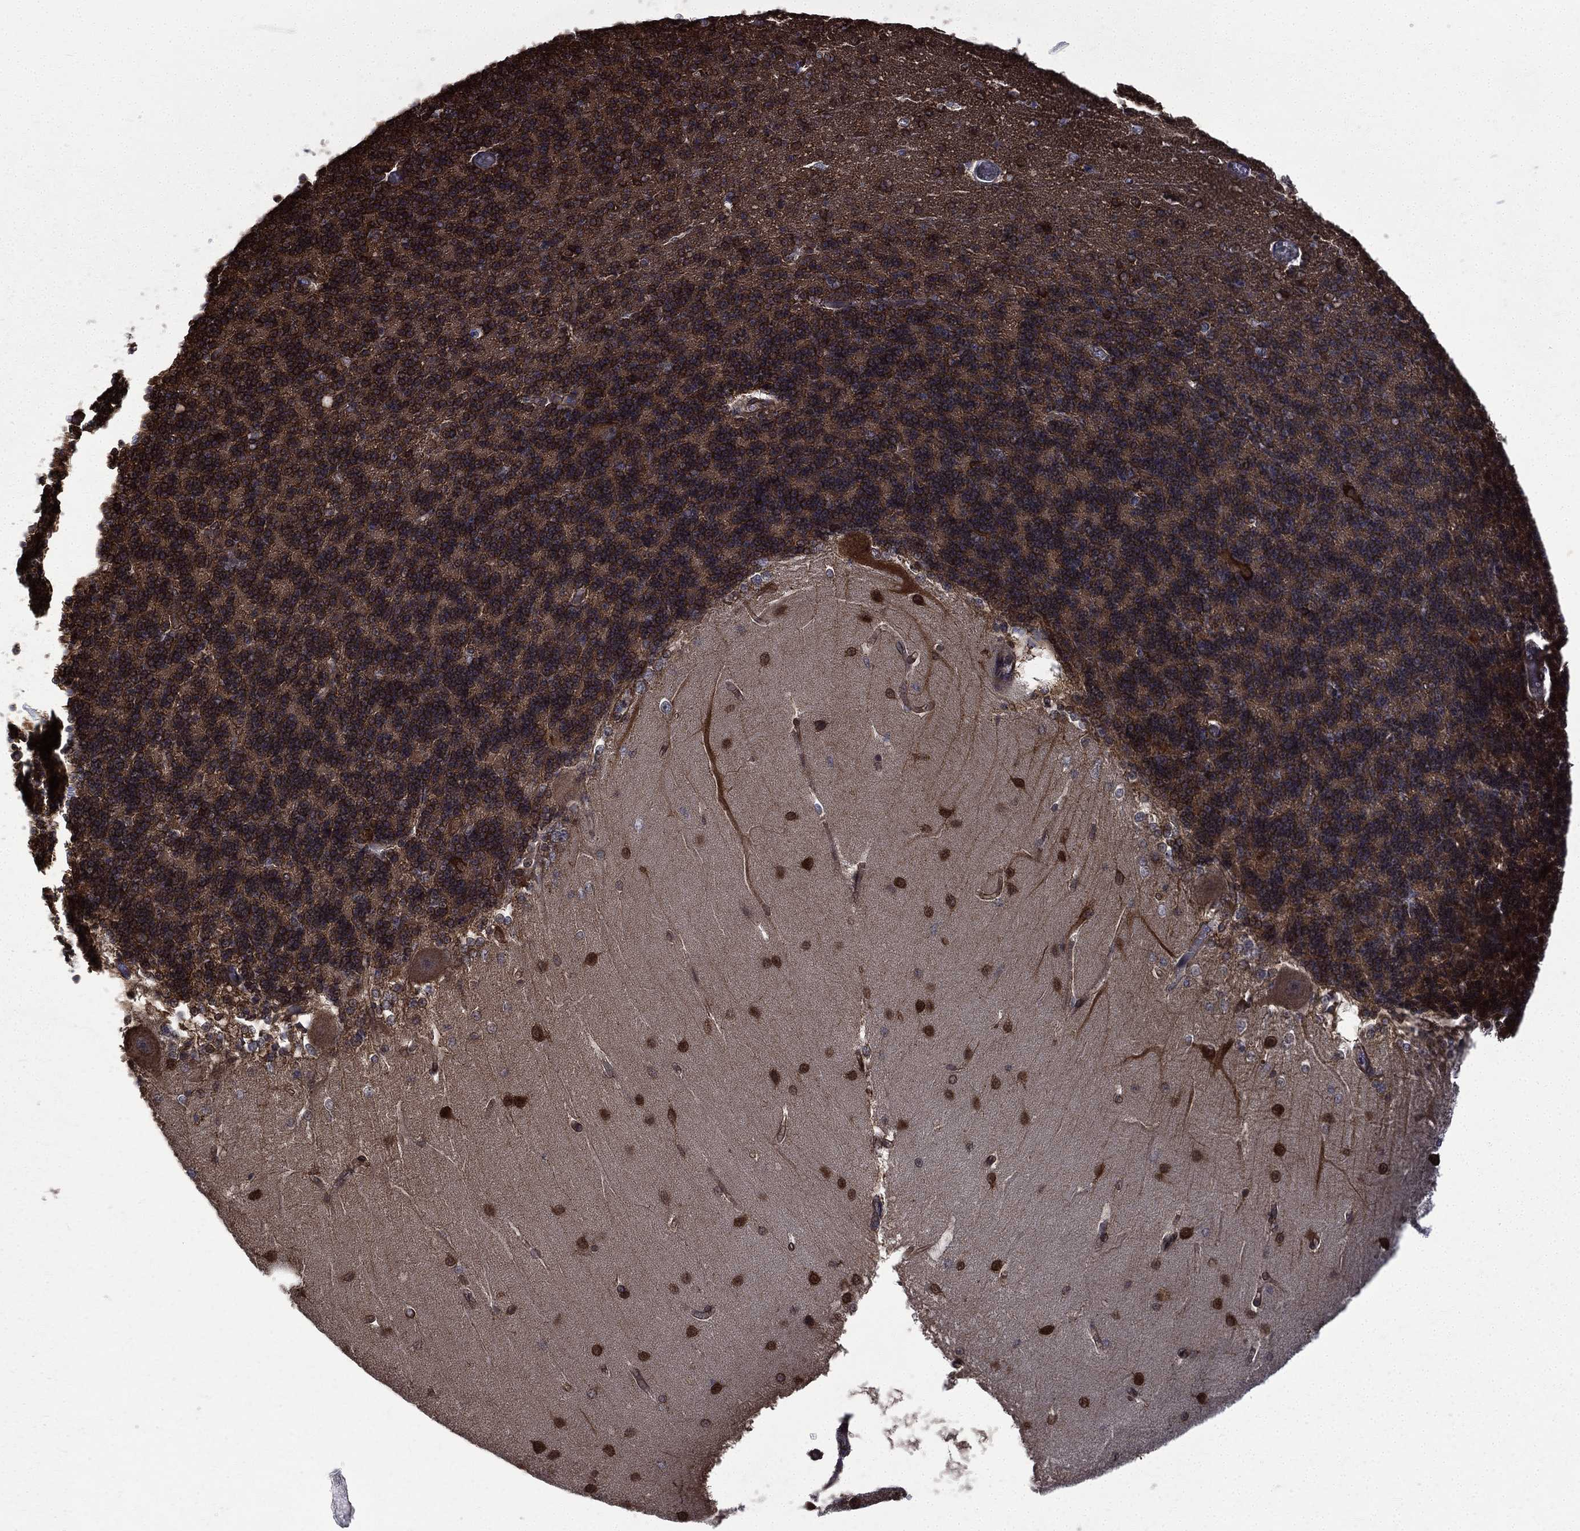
{"staining": {"intensity": "negative", "quantity": "none", "location": "none"}, "tissue": "cerebellum", "cell_type": "Cells in granular layer", "image_type": "normal", "snomed": [{"axis": "morphology", "description": "Normal tissue, NOS"}, {"axis": "topography", "description": "Cerebellum"}], "caption": "A high-resolution image shows IHC staining of benign cerebellum, which displays no significant positivity in cells in granular layer. (DAB (3,3'-diaminobenzidine) immunohistochemistry (IHC), high magnification).", "gene": "PPFIBP1", "patient": {"sex": "male", "age": 37}}